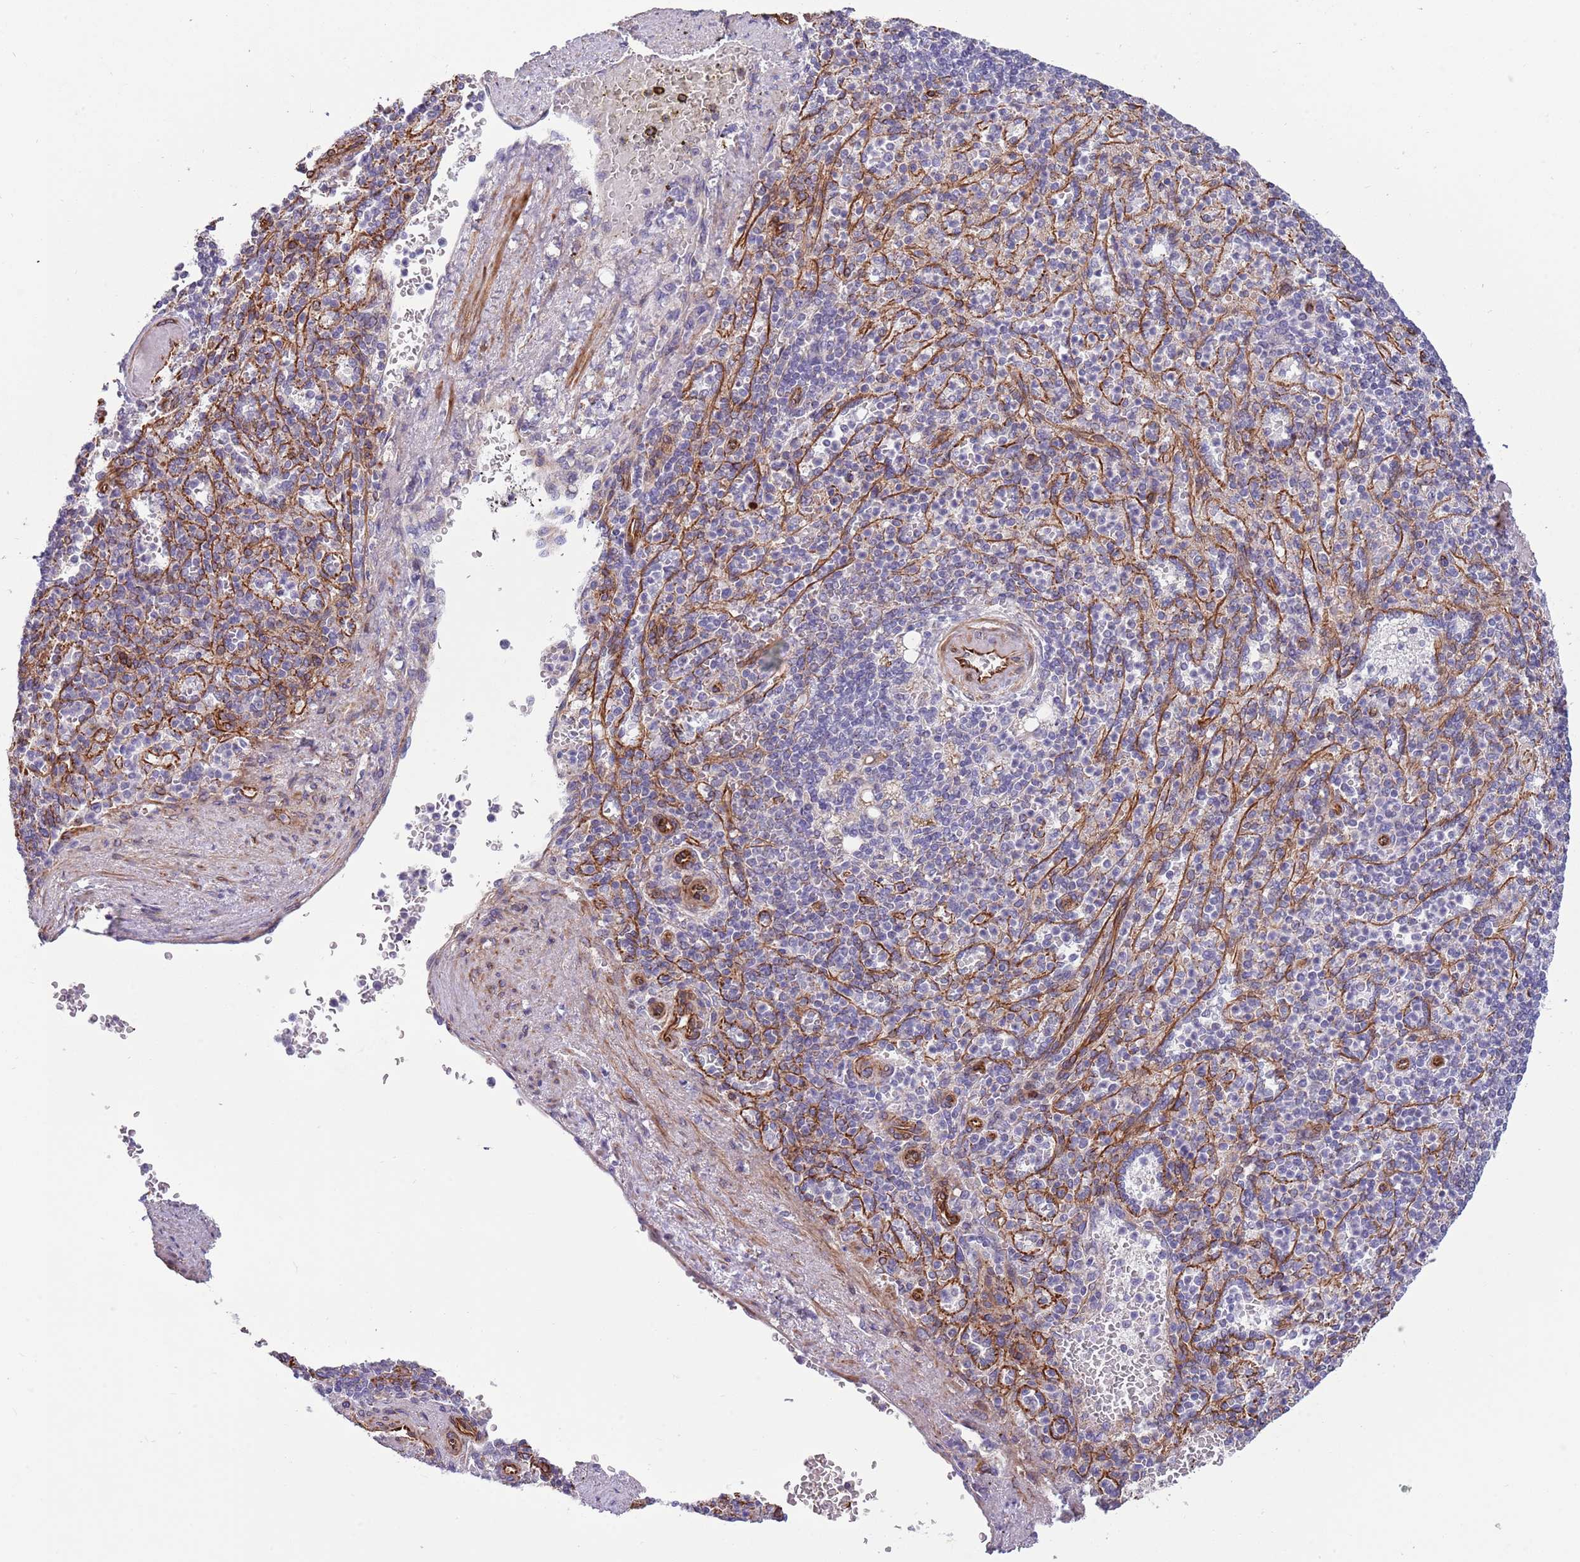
{"staining": {"intensity": "negative", "quantity": "none", "location": "none"}, "tissue": "spleen", "cell_type": "Cells in red pulp", "image_type": "normal", "snomed": [{"axis": "morphology", "description": "Normal tissue, NOS"}, {"axis": "topography", "description": "Spleen"}], "caption": "Spleen stained for a protein using IHC demonstrates no positivity cells in red pulp.", "gene": "GAS2L3", "patient": {"sex": "female", "age": 74}}